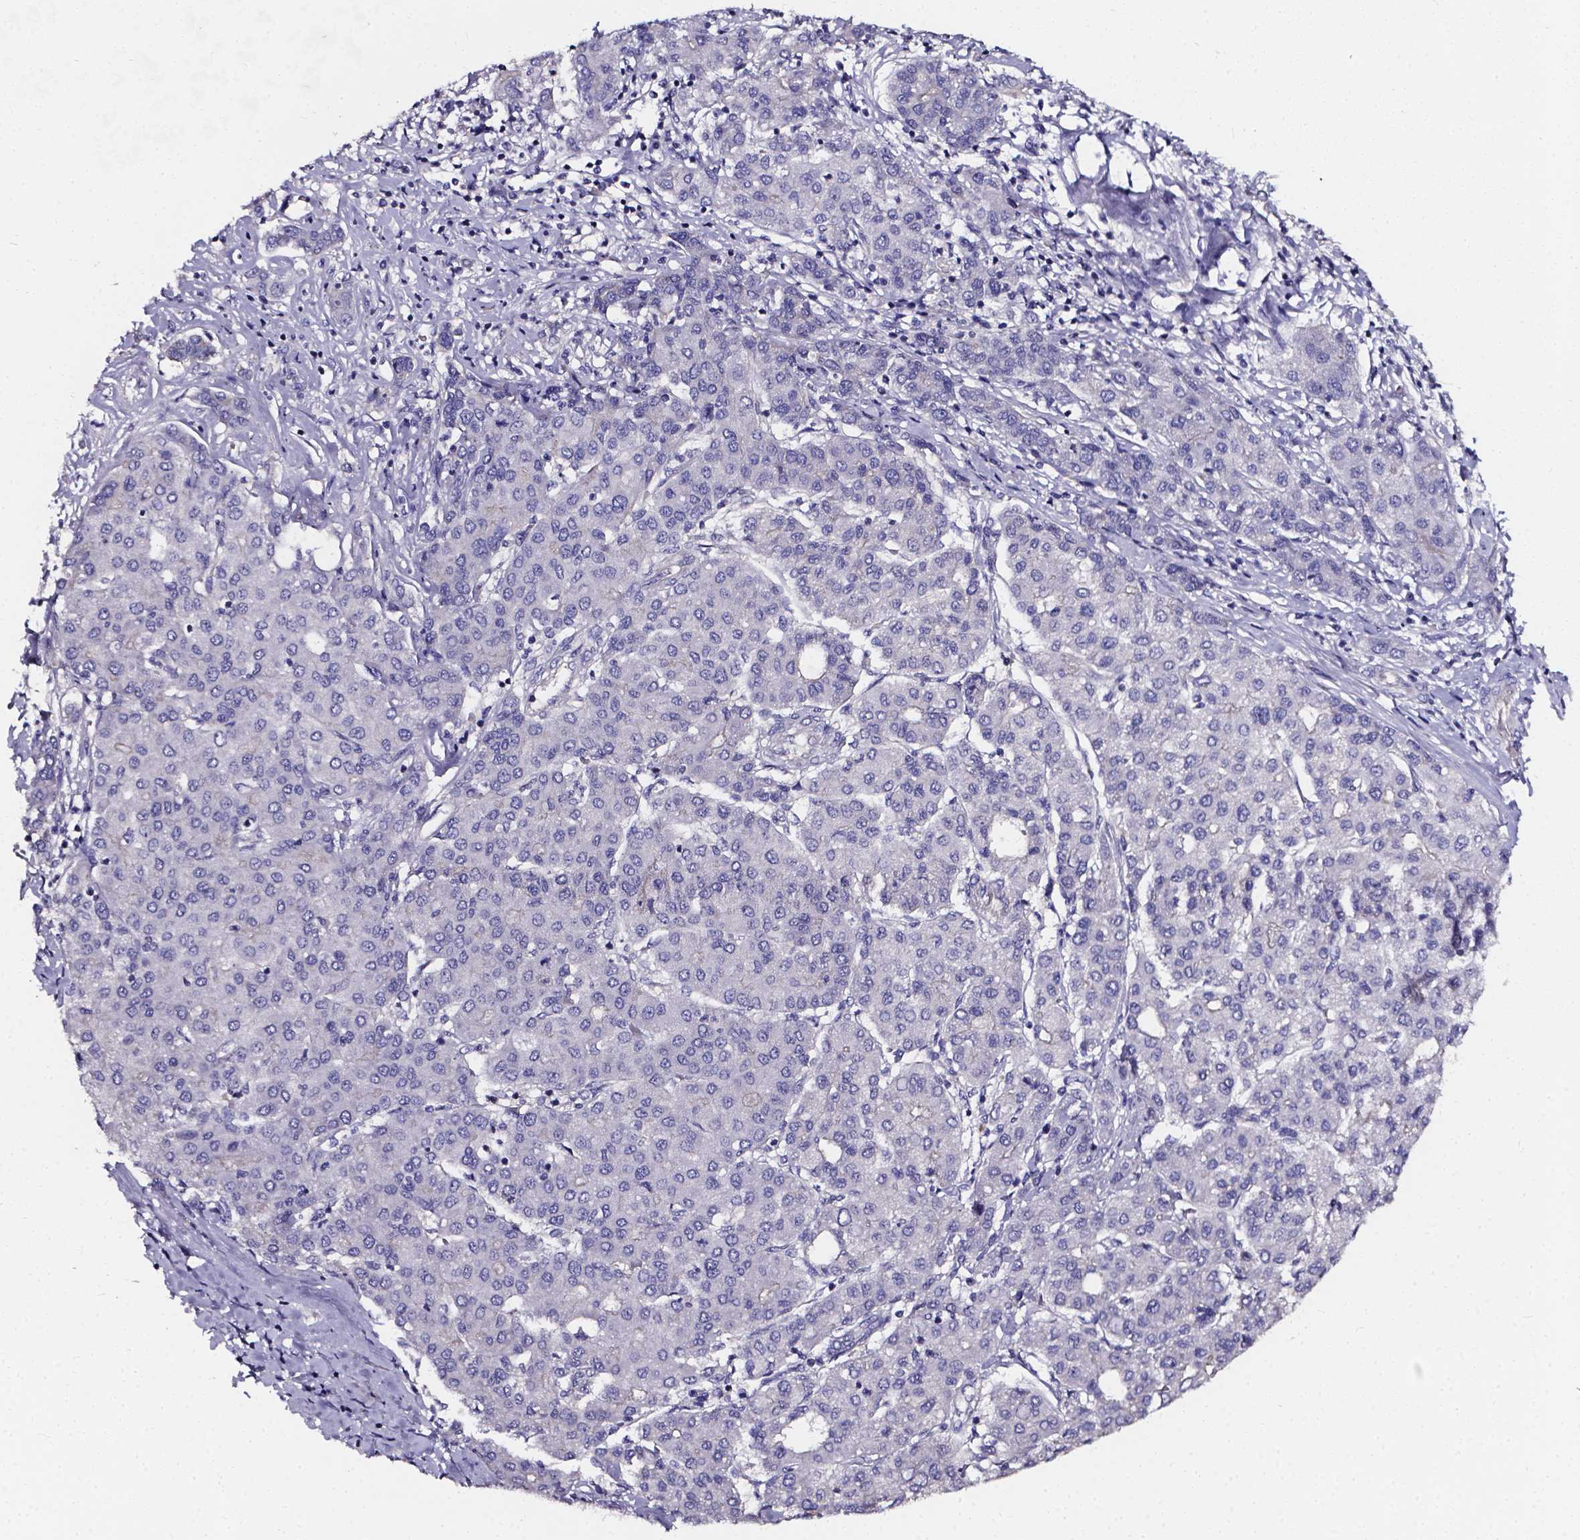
{"staining": {"intensity": "negative", "quantity": "none", "location": "none"}, "tissue": "liver cancer", "cell_type": "Tumor cells", "image_type": "cancer", "snomed": [{"axis": "morphology", "description": "Carcinoma, Hepatocellular, NOS"}, {"axis": "topography", "description": "Liver"}], "caption": "Hepatocellular carcinoma (liver) was stained to show a protein in brown. There is no significant staining in tumor cells. Brightfield microscopy of immunohistochemistry (IHC) stained with DAB (3,3'-diaminobenzidine) (brown) and hematoxylin (blue), captured at high magnification.", "gene": "CACNG8", "patient": {"sex": "male", "age": 65}}